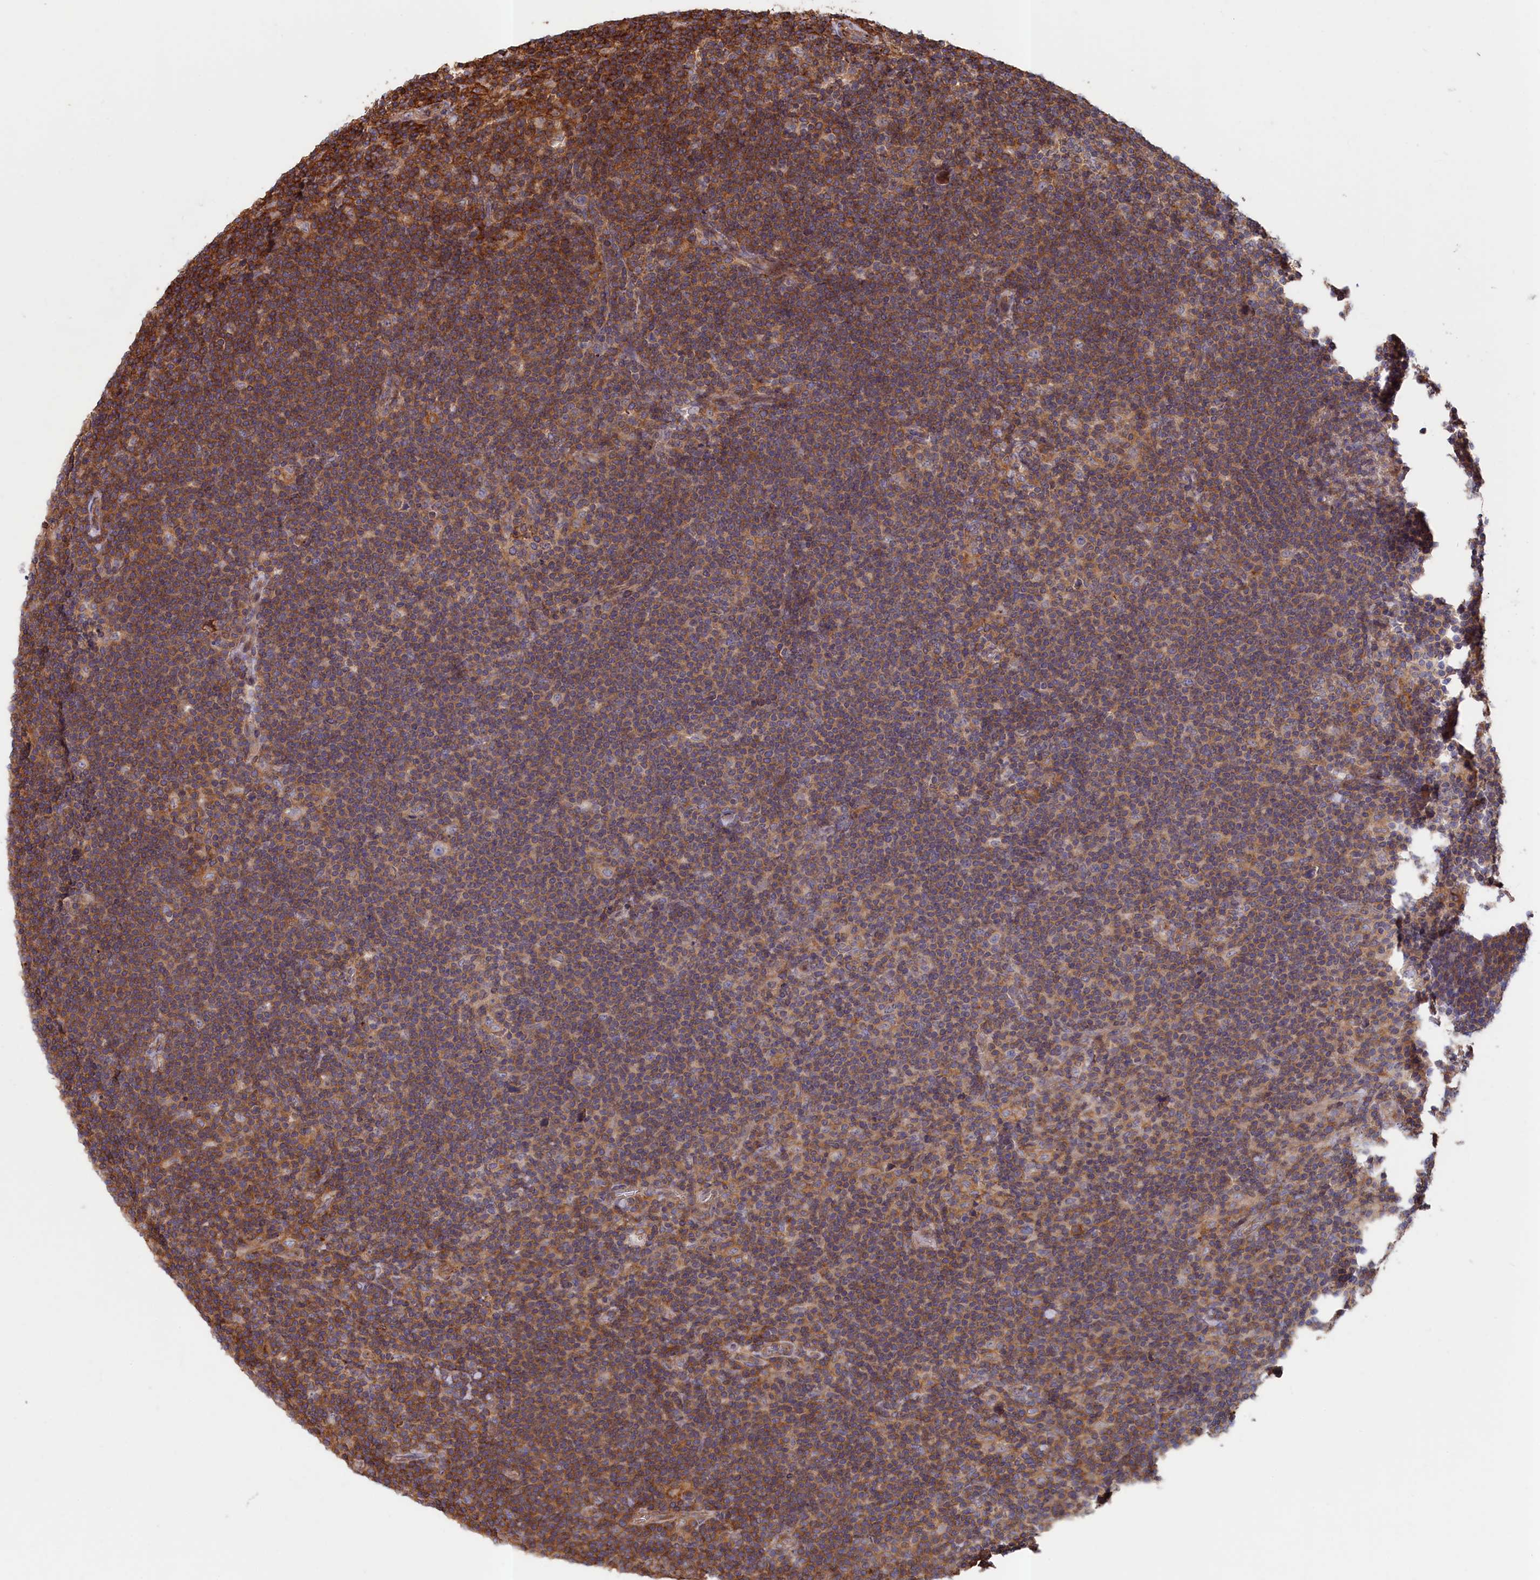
{"staining": {"intensity": "negative", "quantity": "none", "location": "none"}, "tissue": "lymphoma", "cell_type": "Tumor cells", "image_type": "cancer", "snomed": [{"axis": "morphology", "description": "Hodgkin's disease, NOS"}, {"axis": "topography", "description": "Lymph node"}], "caption": "There is no significant staining in tumor cells of Hodgkin's disease.", "gene": "ANKRD27", "patient": {"sex": "female", "age": 57}}